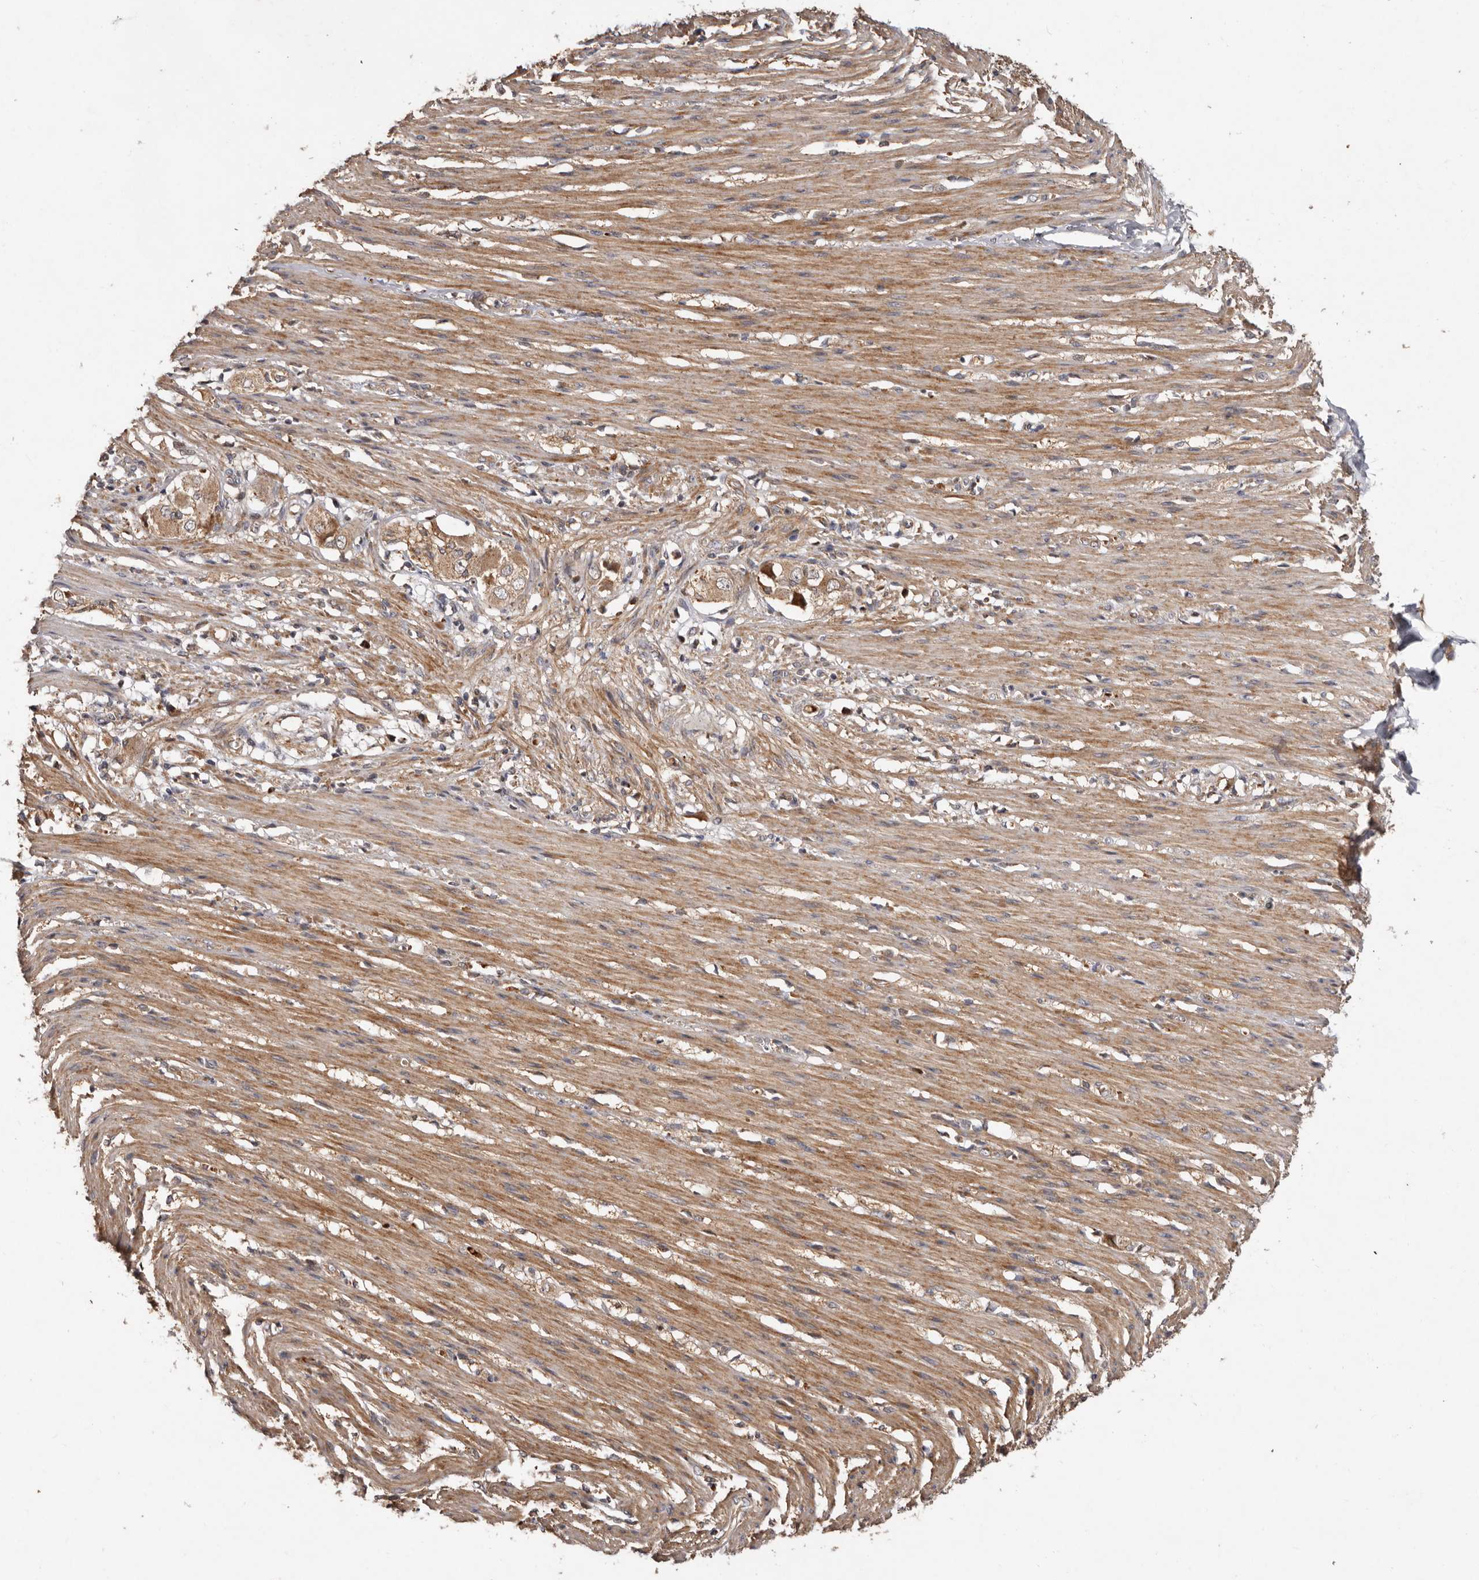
{"staining": {"intensity": "moderate", "quantity": ">75%", "location": "cytoplasmic/membranous"}, "tissue": "smooth muscle", "cell_type": "Smooth muscle cells", "image_type": "normal", "snomed": [{"axis": "morphology", "description": "Normal tissue, NOS"}, {"axis": "morphology", "description": "Adenocarcinoma, NOS"}, {"axis": "topography", "description": "Colon"}, {"axis": "topography", "description": "Peripheral nerve tissue"}], "caption": "Smooth muscle stained with DAB immunohistochemistry (IHC) displays medium levels of moderate cytoplasmic/membranous staining in approximately >75% of smooth muscle cells. Nuclei are stained in blue.", "gene": "GOT1L1", "patient": {"sex": "male", "age": 14}}